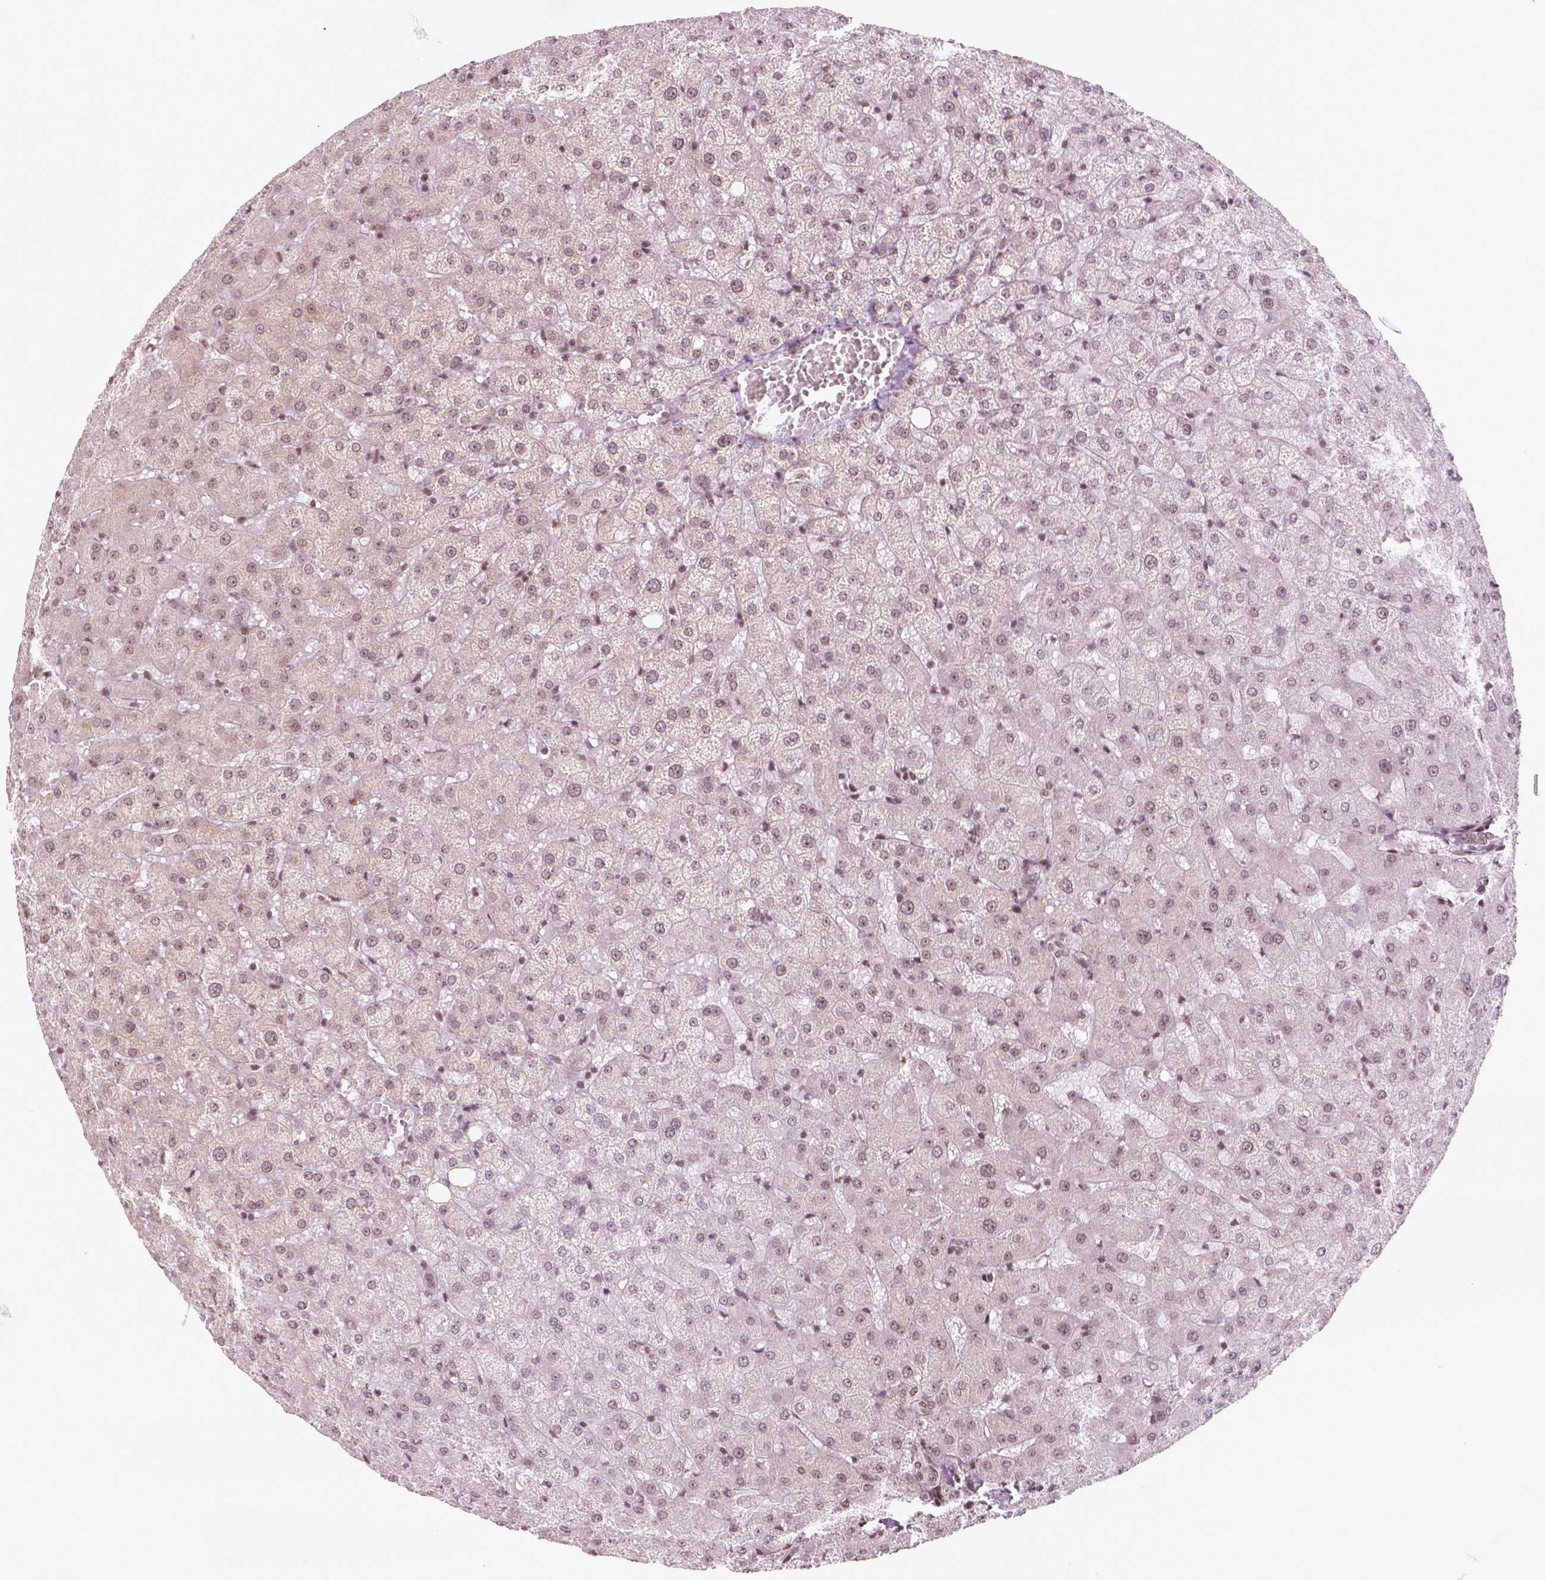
{"staining": {"intensity": "moderate", "quantity": ">75%", "location": "nuclear"}, "tissue": "liver", "cell_type": "Cholangiocytes", "image_type": "normal", "snomed": [{"axis": "morphology", "description": "Normal tissue, NOS"}, {"axis": "topography", "description": "Liver"}], "caption": "Immunohistochemical staining of normal human liver exhibits medium levels of moderate nuclear expression in approximately >75% of cholangiocytes. Ihc stains the protein of interest in brown and the nuclei are stained blue.", "gene": "HMG20B", "patient": {"sex": "female", "age": 50}}